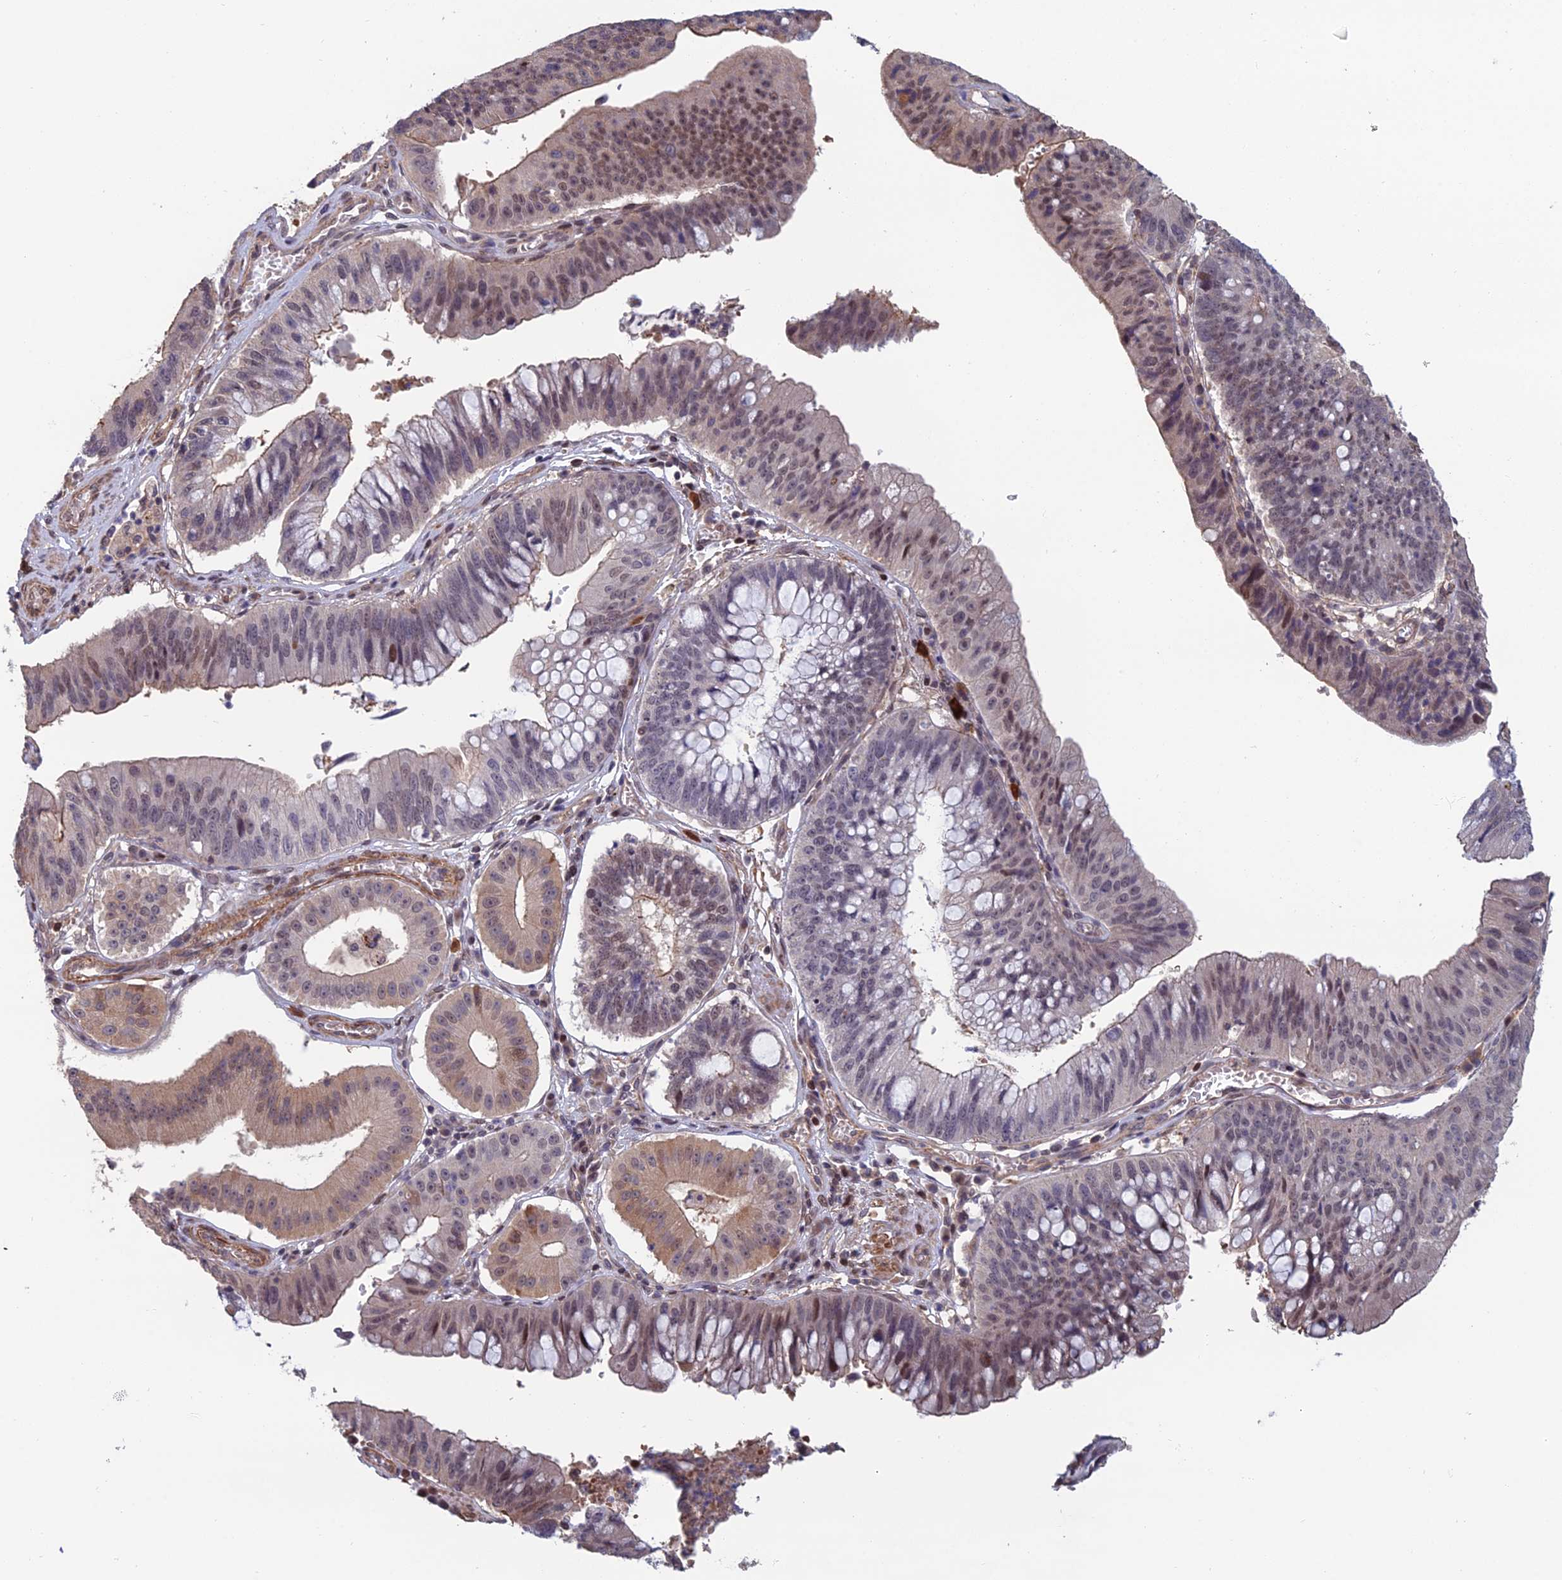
{"staining": {"intensity": "moderate", "quantity": "<25%", "location": "cytoplasmic/membranous,nuclear"}, "tissue": "stomach cancer", "cell_type": "Tumor cells", "image_type": "cancer", "snomed": [{"axis": "morphology", "description": "Adenocarcinoma, NOS"}, {"axis": "topography", "description": "Stomach"}], "caption": "Brown immunohistochemical staining in stomach adenocarcinoma demonstrates moderate cytoplasmic/membranous and nuclear staining in about <25% of tumor cells.", "gene": "CCDC183", "patient": {"sex": "male", "age": 59}}